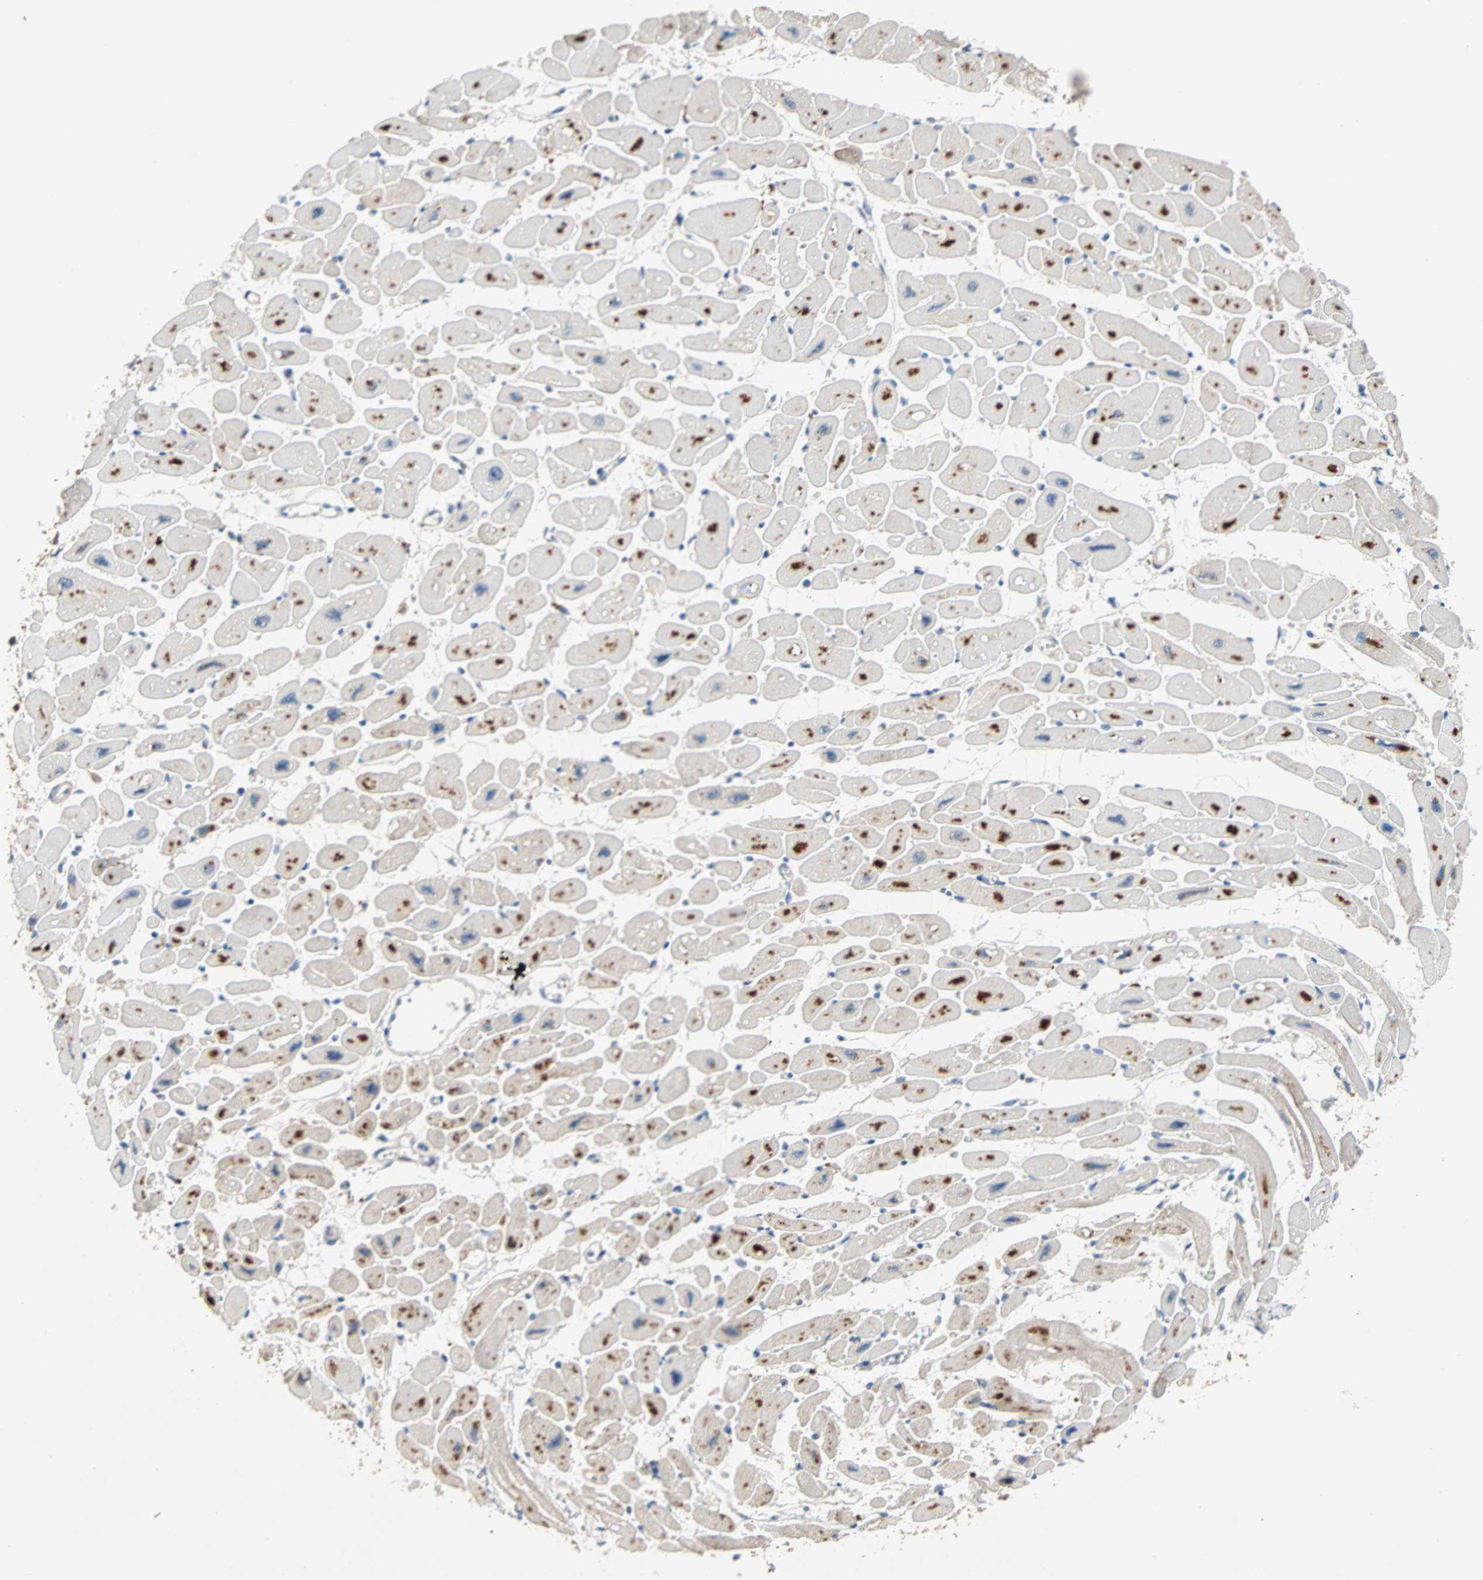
{"staining": {"intensity": "moderate", "quantity": "<25%", "location": "cytoplasmic/membranous"}, "tissue": "heart muscle", "cell_type": "Cardiomyocytes", "image_type": "normal", "snomed": [{"axis": "morphology", "description": "Normal tissue, NOS"}, {"axis": "topography", "description": "Heart"}], "caption": "Immunohistochemical staining of benign heart muscle exhibits moderate cytoplasmic/membranous protein staining in about <25% of cardiomyocytes.", "gene": "MAP4K1", "patient": {"sex": "female", "age": 54}}